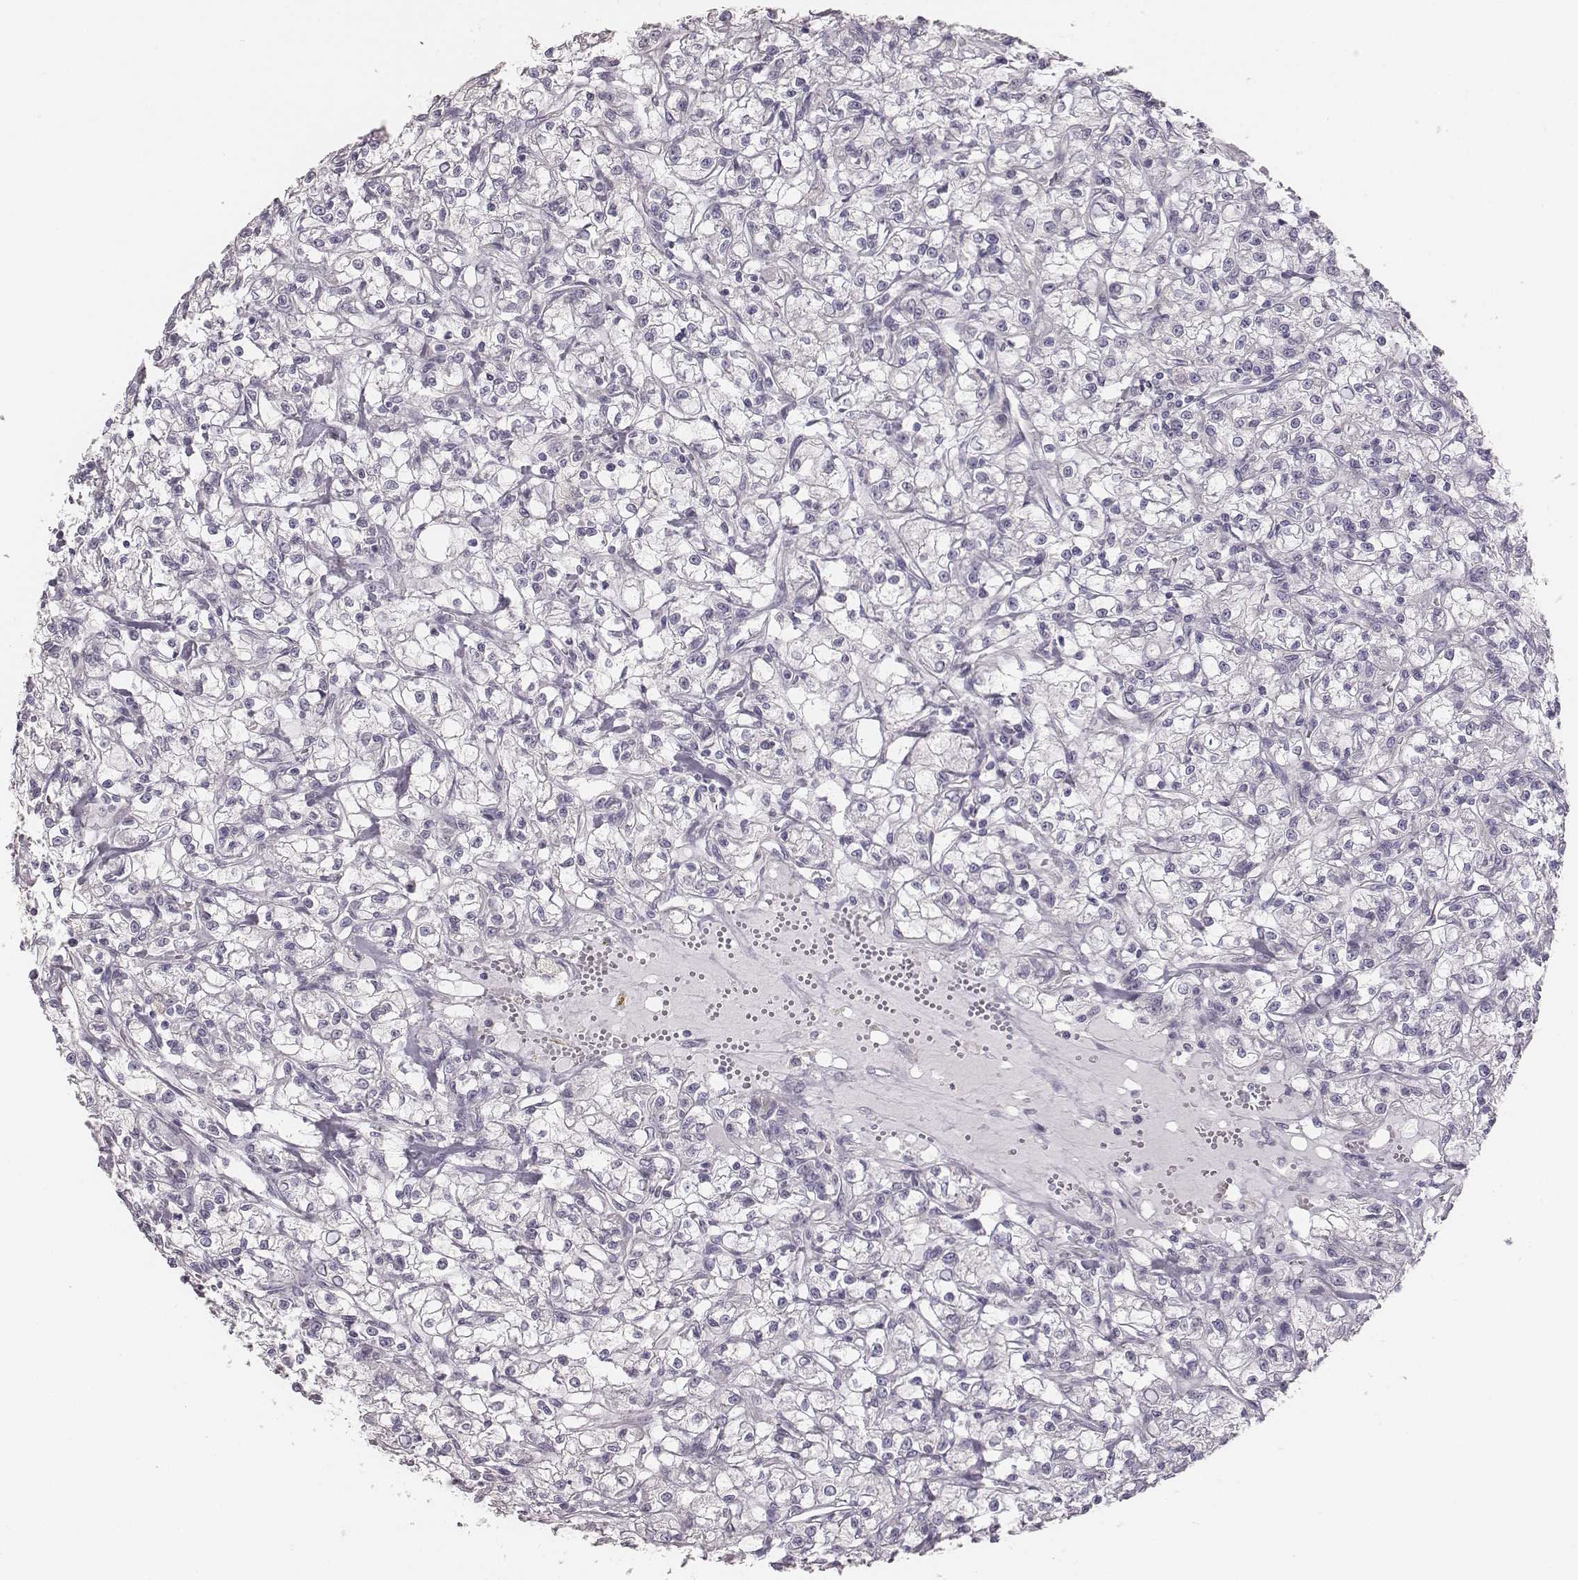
{"staining": {"intensity": "negative", "quantity": "none", "location": "none"}, "tissue": "renal cancer", "cell_type": "Tumor cells", "image_type": "cancer", "snomed": [{"axis": "morphology", "description": "Adenocarcinoma, NOS"}, {"axis": "topography", "description": "Kidney"}], "caption": "Immunohistochemistry image of neoplastic tissue: human adenocarcinoma (renal) stained with DAB demonstrates no significant protein positivity in tumor cells.", "gene": "PBK", "patient": {"sex": "female", "age": 59}}